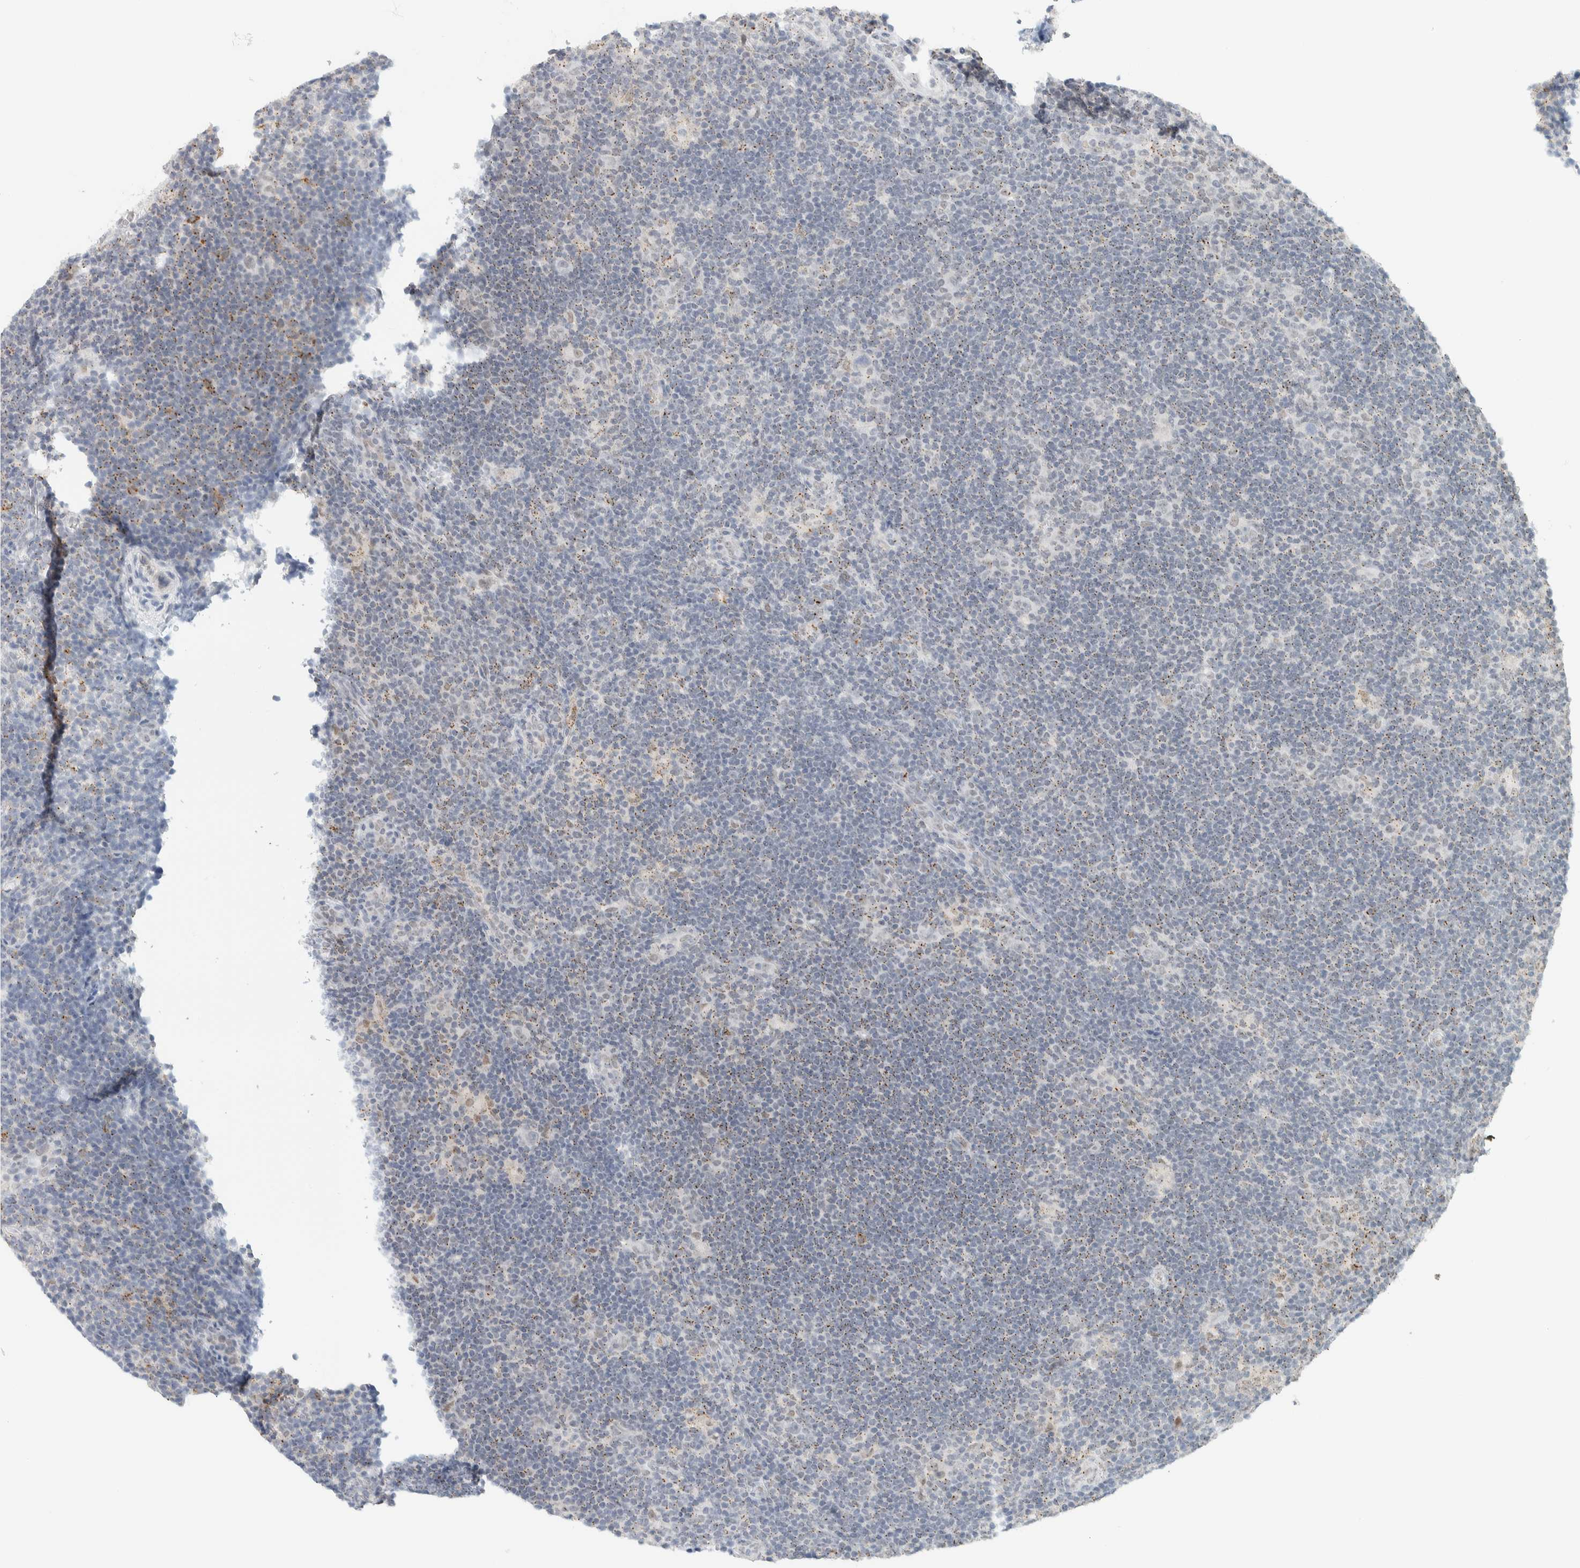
{"staining": {"intensity": "negative", "quantity": "none", "location": "none"}, "tissue": "lymphoma", "cell_type": "Tumor cells", "image_type": "cancer", "snomed": [{"axis": "morphology", "description": "Hodgkin's disease, NOS"}, {"axis": "topography", "description": "Lymph node"}], "caption": "Immunohistochemical staining of human Hodgkin's disease reveals no significant positivity in tumor cells.", "gene": "CDH17", "patient": {"sex": "female", "age": 57}}